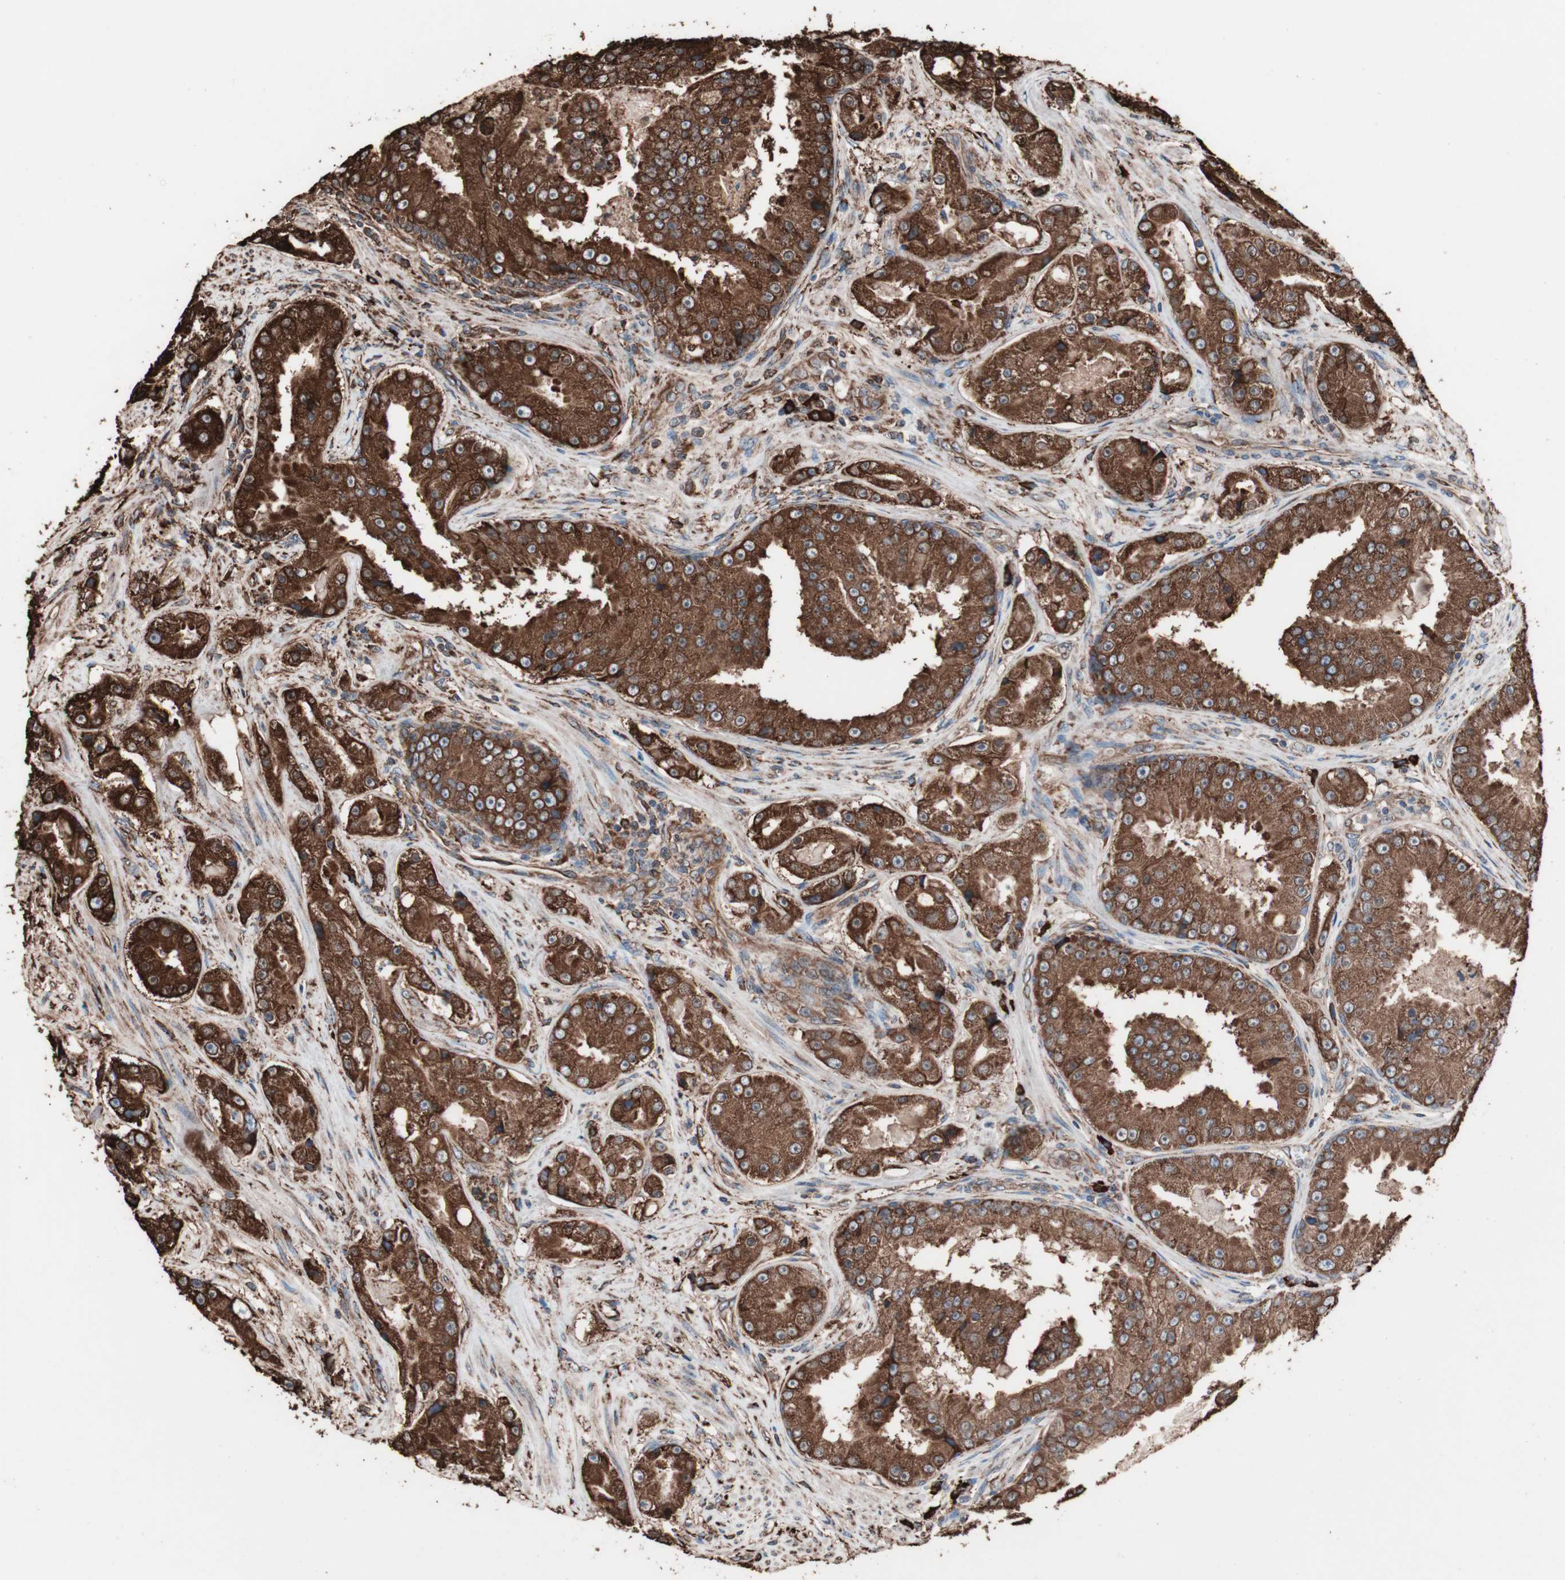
{"staining": {"intensity": "strong", "quantity": ">75%", "location": "cytoplasmic/membranous"}, "tissue": "prostate cancer", "cell_type": "Tumor cells", "image_type": "cancer", "snomed": [{"axis": "morphology", "description": "Adenocarcinoma, High grade"}, {"axis": "topography", "description": "Prostate"}], "caption": "The immunohistochemical stain shows strong cytoplasmic/membranous staining in tumor cells of prostate cancer (adenocarcinoma (high-grade)) tissue. Immunohistochemistry stains the protein of interest in brown and the nuclei are stained blue.", "gene": "HSP90B1", "patient": {"sex": "male", "age": 73}}